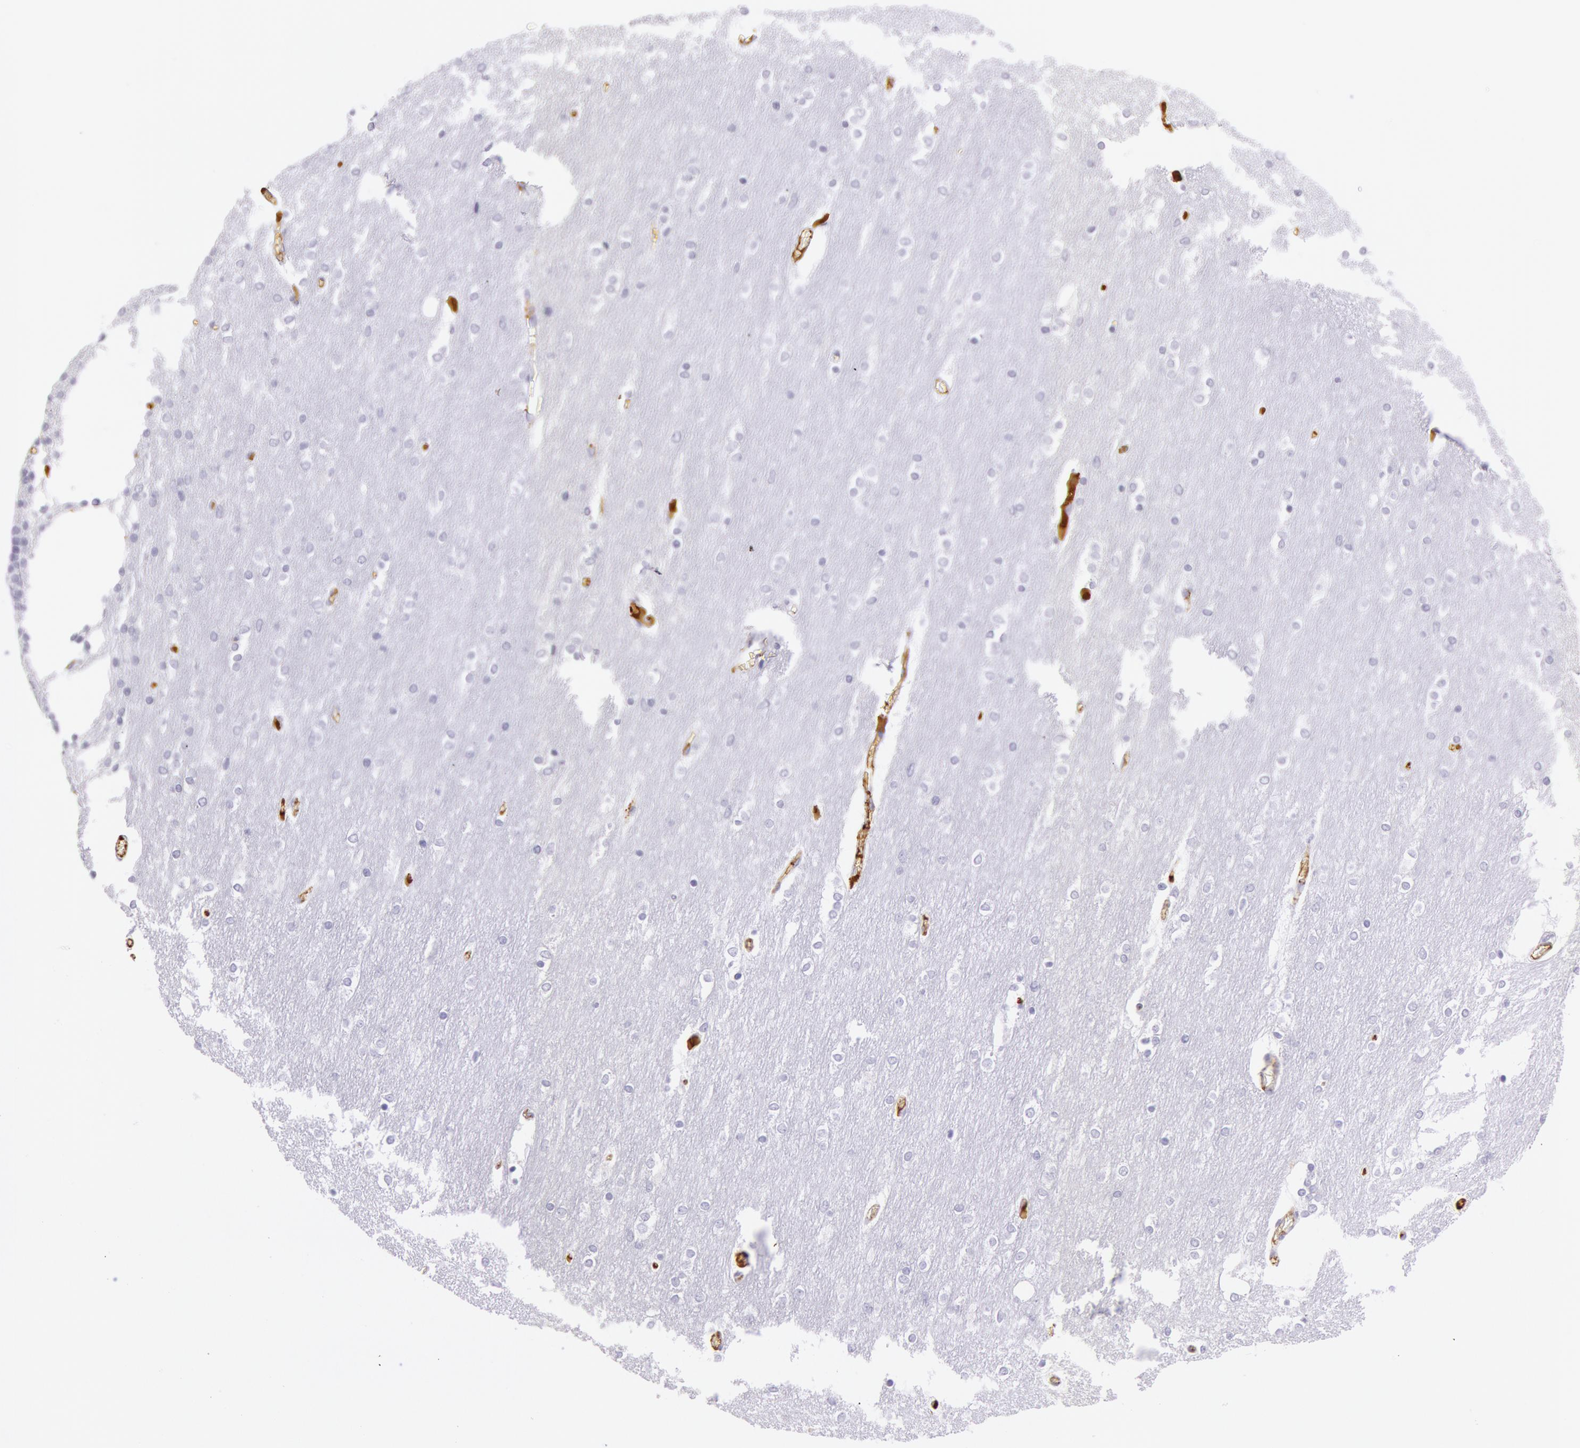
{"staining": {"intensity": "negative", "quantity": "none", "location": "none"}, "tissue": "cerebellum", "cell_type": "Cells in granular layer", "image_type": "normal", "snomed": [{"axis": "morphology", "description": "Normal tissue, NOS"}, {"axis": "topography", "description": "Cerebellum"}], "caption": "Immunohistochemistry image of benign cerebellum: human cerebellum stained with DAB (3,3'-diaminobenzidine) reveals no significant protein expression in cells in granular layer.", "gene": "IGHG1", "patient": {"sex": "female", "age": 54}}